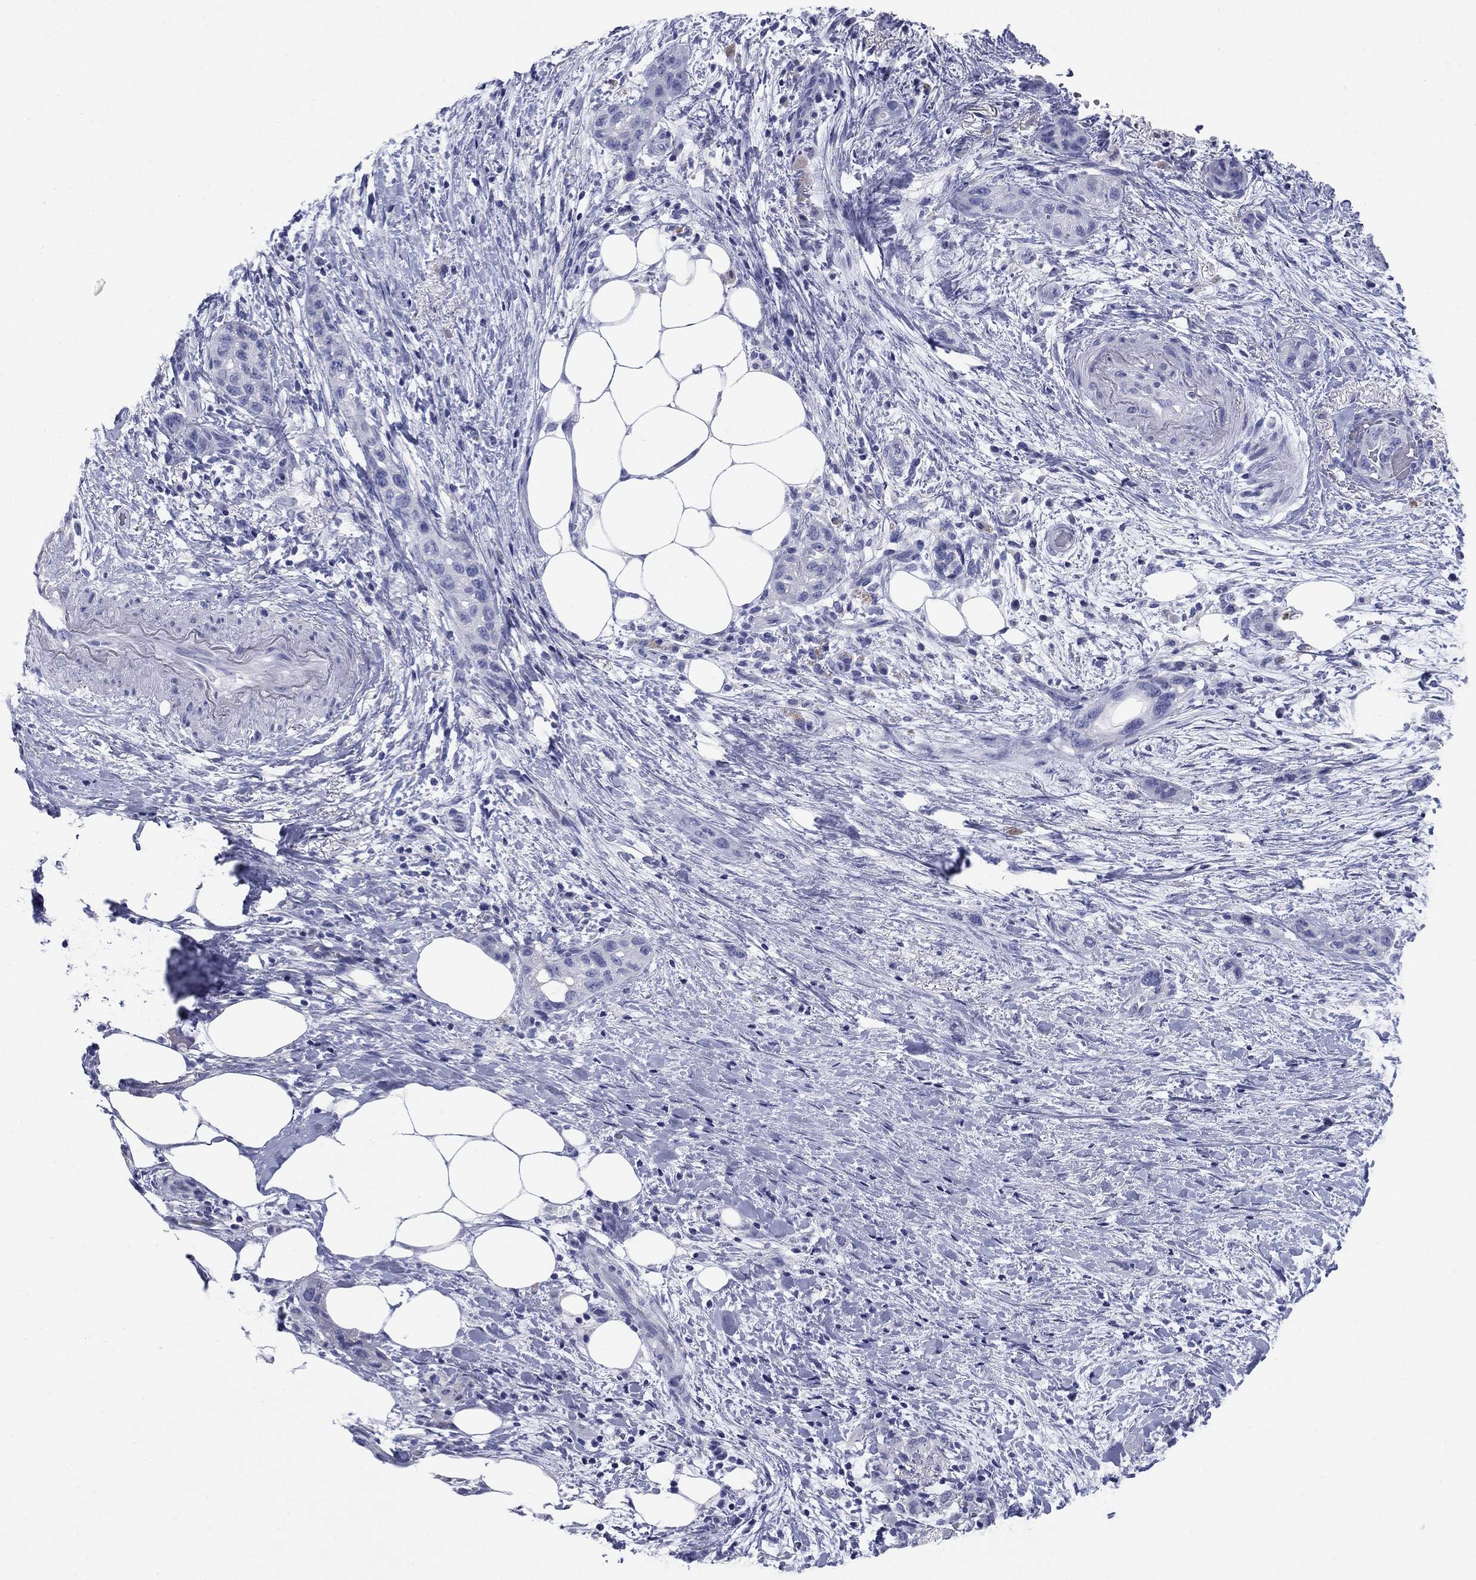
{"staining": {"intensity": "negative", "quantity": "none", "location": "none"}, "tissue": "pancreatic cancer", "cell_type": "Tumor cells", "image_type": "cancer", "snomed": [{"axis": "morphology", "description": "Adenocarcinoma, NOS"}, {"axis": "topography", "description": "Pancreas"}], "caption": "High magnification brightfield microscopy of pancreatic cancer (adenocarcinoma) stained with DAB (brown) and counterstained with hematoxylin (blue): tumor cells show no significant expression.", "gene": "KCNH1", "patient": {"sex": "female", "age": 72}}